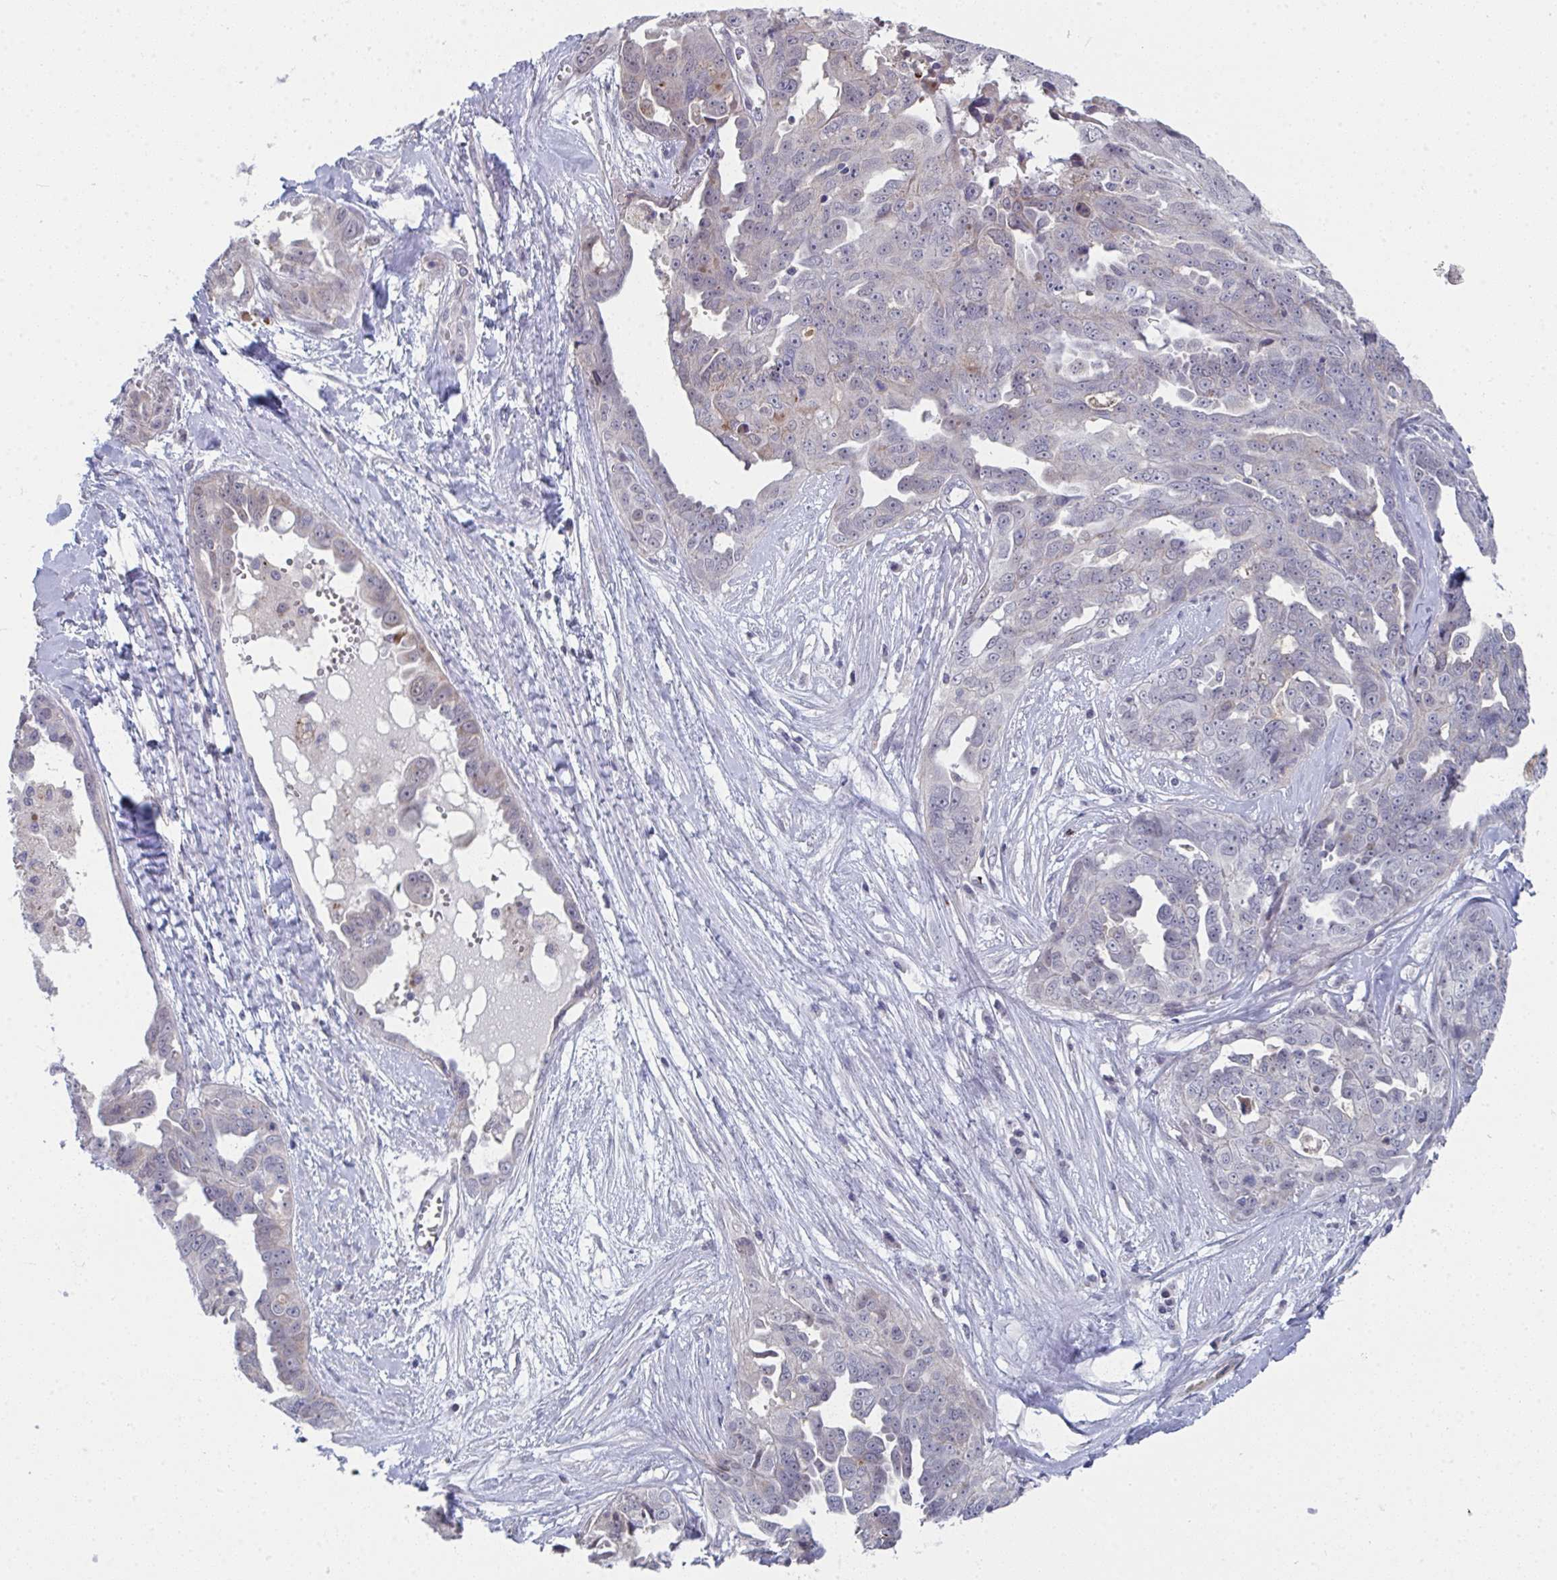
{"staining": {"intensity": "negative", "quantity": "none", "location": "none"}, "tissue": "ovarian cancer", "cell_type": "Tumor cells", "image_type": "cancer", "snomed": [{"axis": "morphology", "description": "Carcinoma, endometroid"}, {"axis": "topography", "description": "Ovary"}], "caption": "A photomicrograph of human endometroid carcinoma (ovarian) is negative for staining in tumor cells.", "gene": "VWDE", "patient": {"sex": "female", "age": 70}}